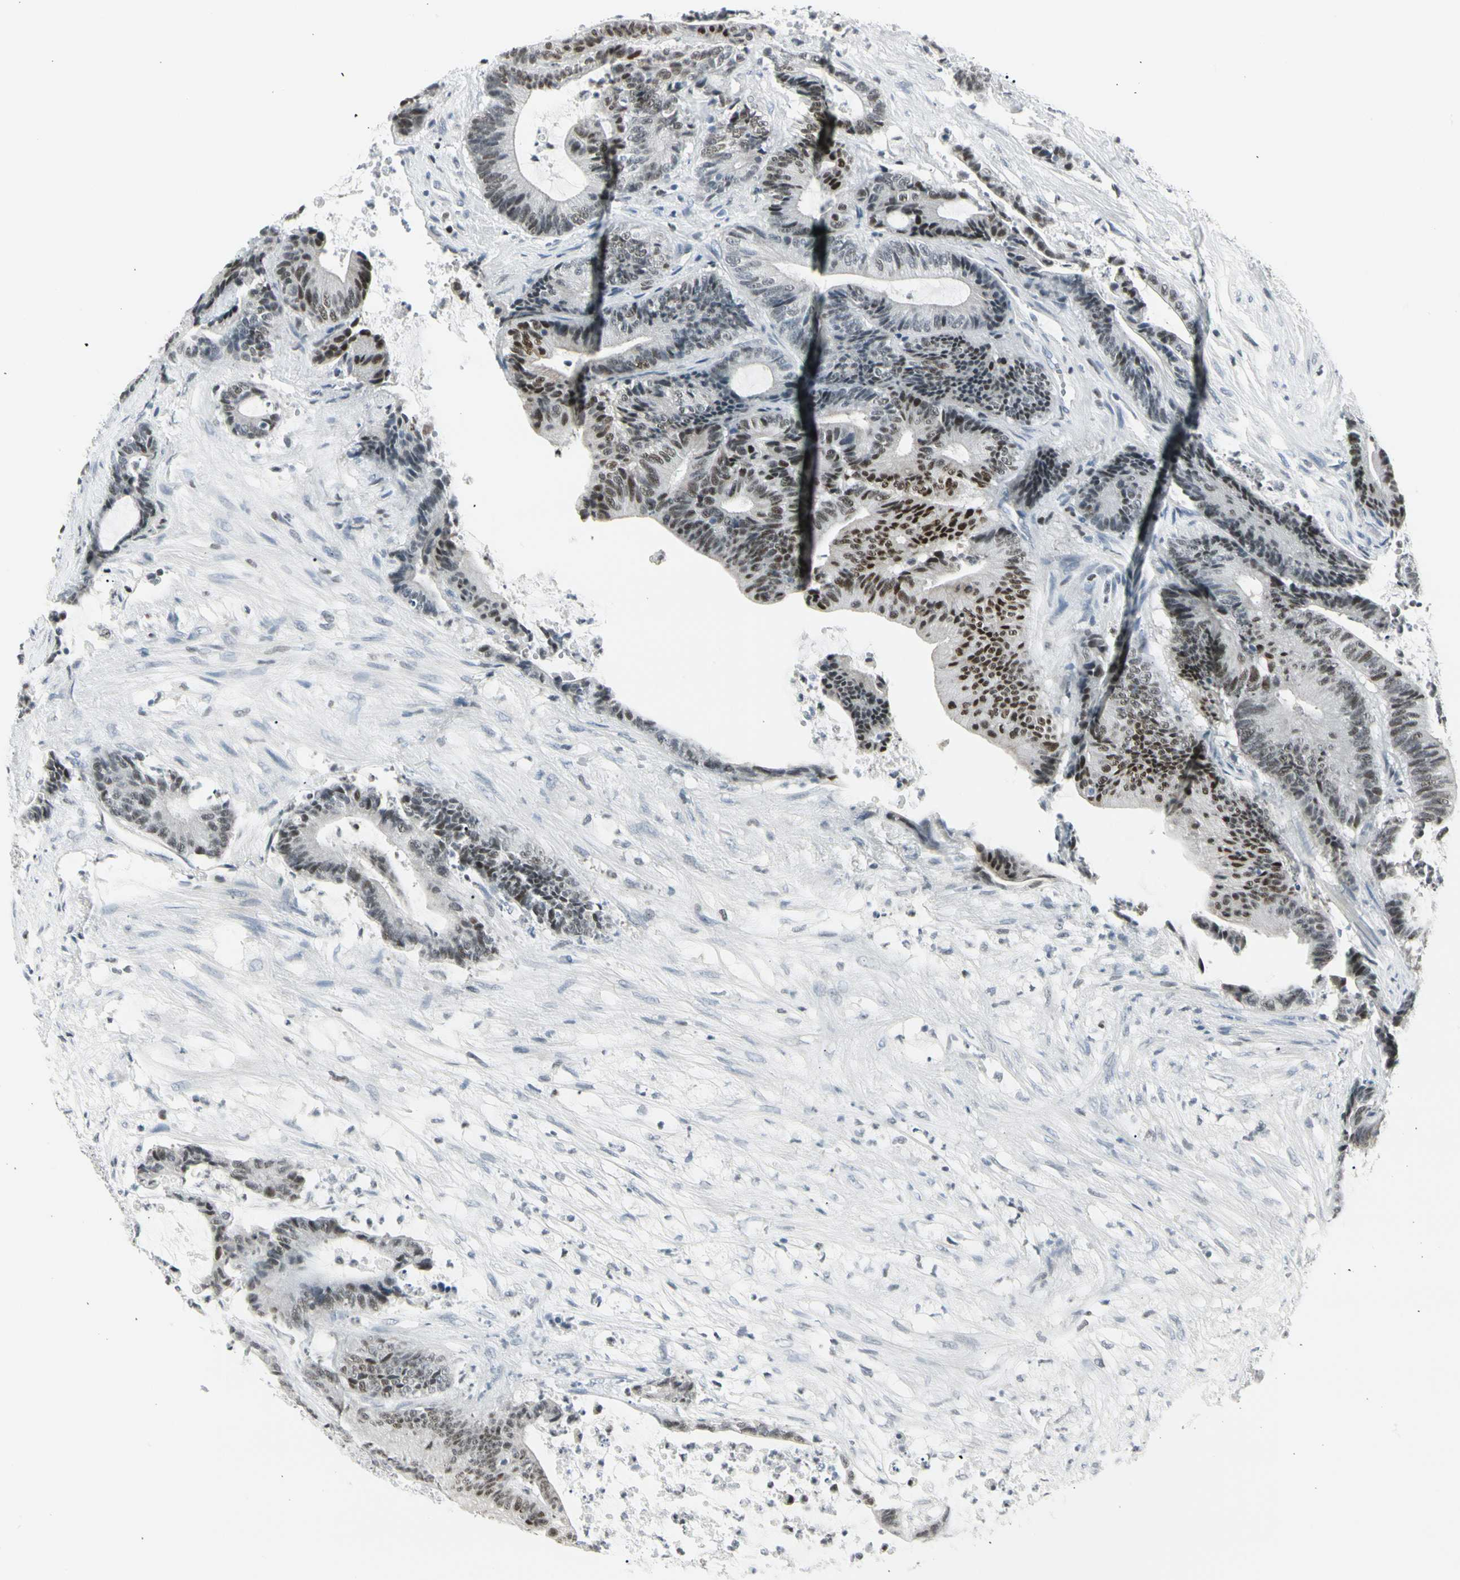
{"staining": {"intensity": "moderate", "quantity": "25%-75%", "location": "nuclear"}, "tissue": "colorectal cancer", "cell_type": "Tumor cells", "image_type": "cancer", "snomed": [{"axis": "morphology", "description": "Adenocarcinoma, NOS"}, {"axis": "topography", "description": "Colon"}], "caption": "Immunohistochemistry photomicrograph of human adenocarcinoma (colorectal) stained for a protein (brown), which displays medium levels of moderate nuclear staining in about 25%-75% of tumor cells.", "gene": "ZBTB7B", "patient": {"sex": "female", "age": 84}}